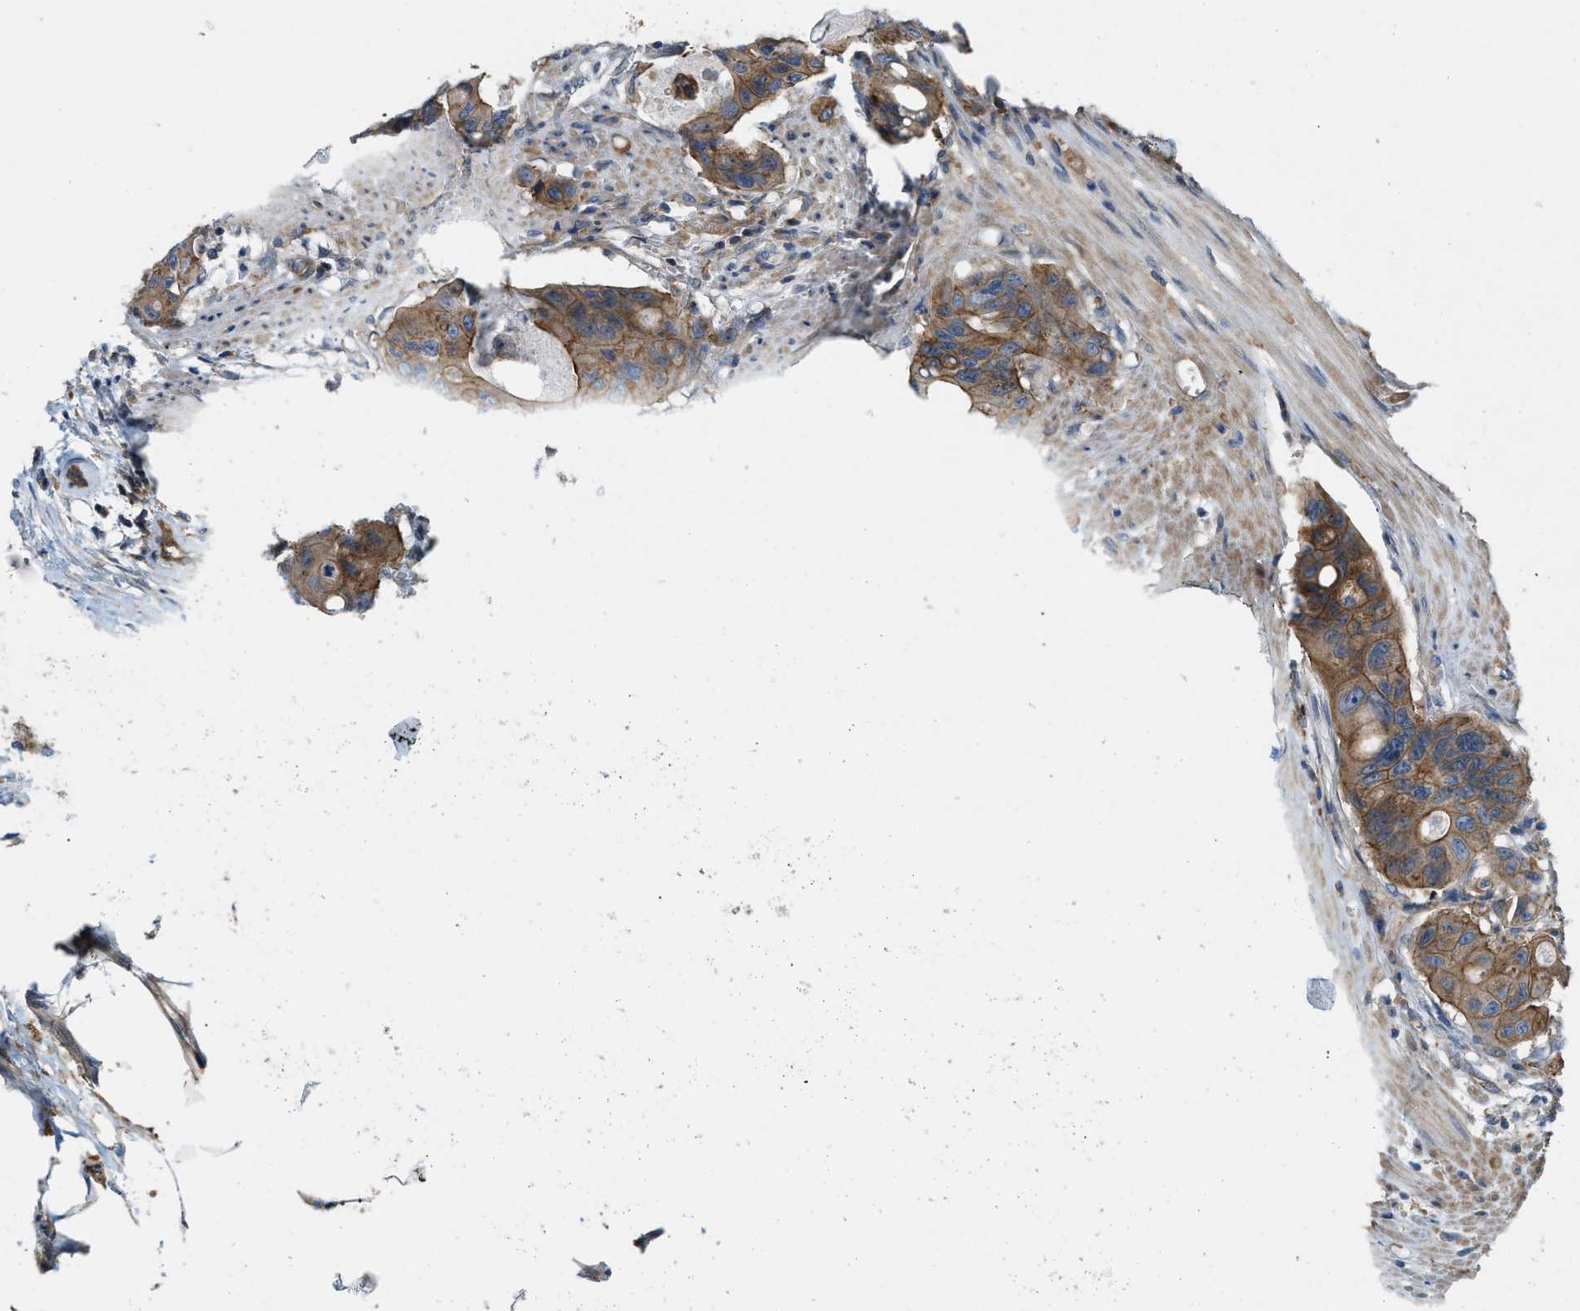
{"staining": {"intensity": "moderate", "quantity": ">75%", "location": "cytoplasmic/membranous"}, "tissue": "colorectal cancer", "cell_type": "Tumor cells", "image_type": "cancer", "snomed": [{"axis": "morphology", "description": "Adenocarcinoma, NOS"}, {"axis": "topography", "description": "Colon"}], "caption": "A brown stain labels moderate cytoplasmic/membranous positivity of a protein in adenocarcinoma (colorectal) tumor cells.", "gene": "MYO18A", "patient": {"sex": "female", "age": 57}}